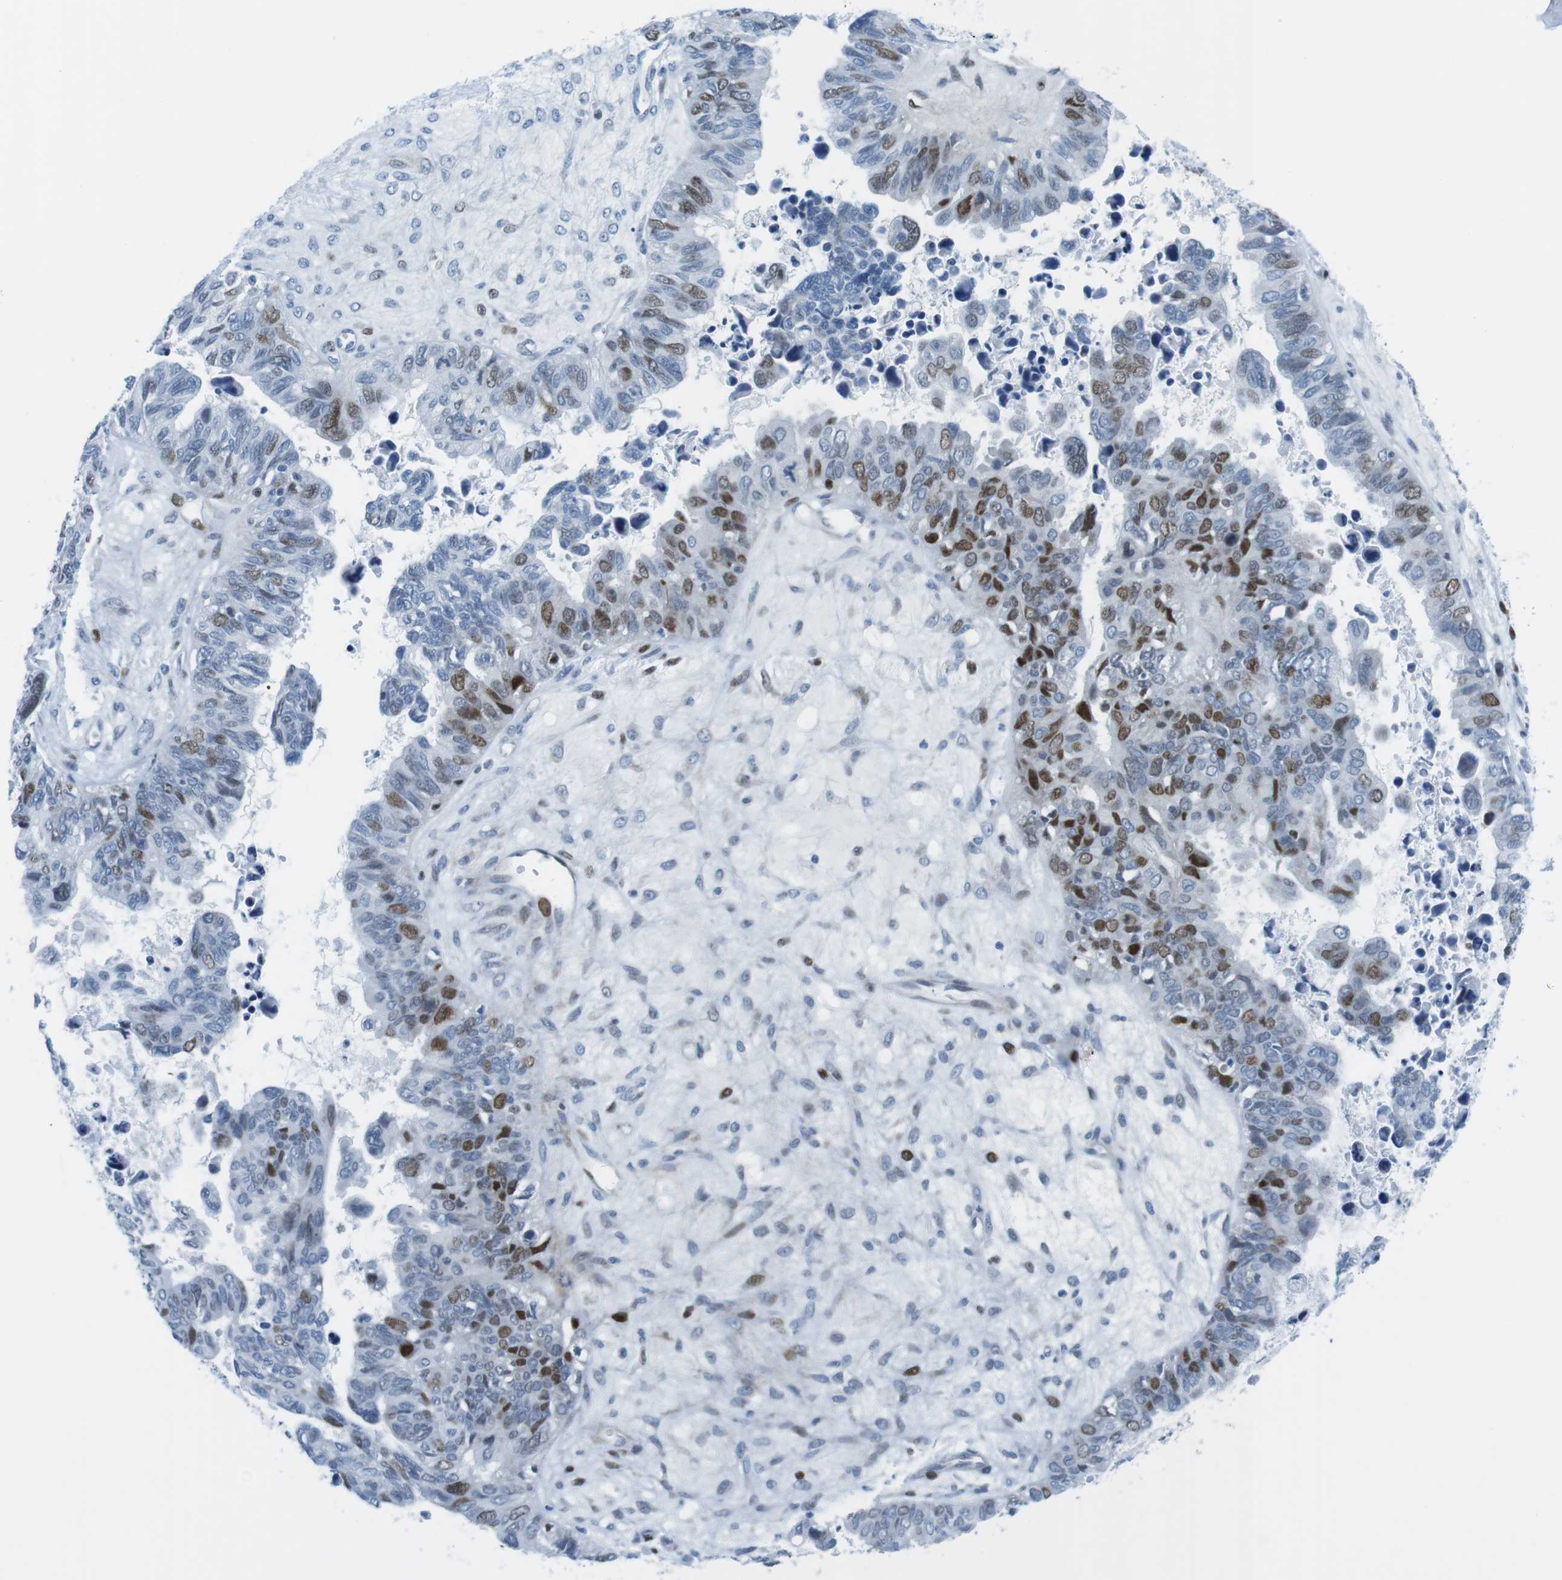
{"staining": {"intensity": "moderate", "quantity": "25%-75%", "location": "nuclear"}, "tissue": "ovarian cancer", "cell_type": "Tumor cells", "image_type": "cancer", "snomed": [{"axis": "morphology", "description": "Cystadenocarcinoma, serous, NOS"}, {"axis": "topography", "description": "Ovary"}], "caption": "High-magnification brightfield microscopy of ovarian cancer (serous cystadenocarcinoma) stained with DAB (3,3'-diaminobenzidine) (brown) and counterstained with hematoxylin (blue). tumor cells exhibit moderate nuclear staining is appreciated in about25%-75% of cells. (Stains: DAB in brown, nuclei in blue, Microscopy: brightfield microscopy at high magnification).", "gene": "CHAF1A", "patient": {"sex": "female", "age": 79}}